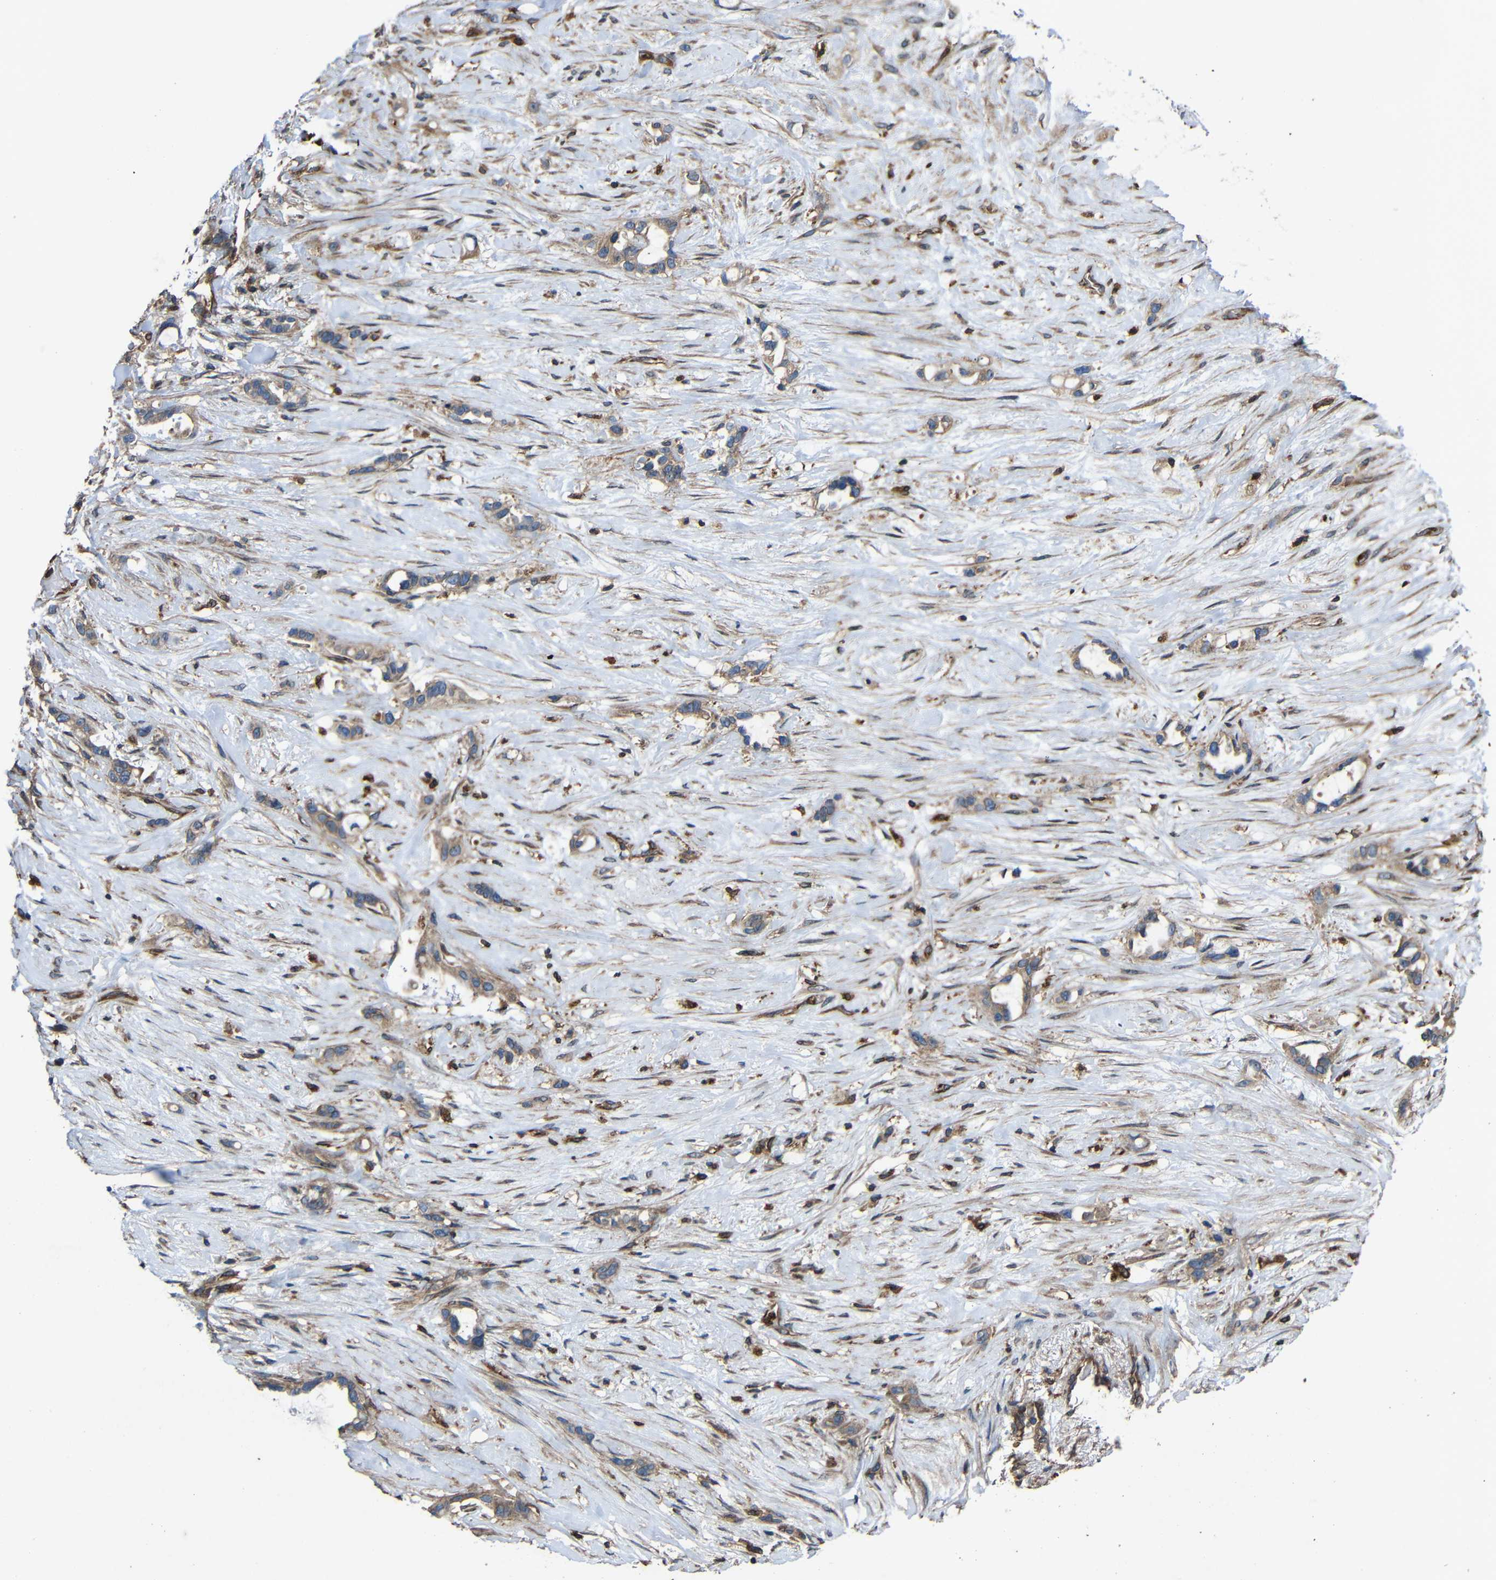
{"staining": {"intensity": "moderate", "quantity": ">75%", "location": "cytoplasmic/membranous"}, "tissue": "liver cancer", "cell_type": "Tumor cells", "image_type": "cancer", "snomed": [{"axis": "morphology", "description": "Cholangiocarcinoma"}, {"axis": "topography", "description": "Liver"}], "caption": "A brown stain labels moderate cytoplasmic/membranous staining of a protein in human cholangiocarcinoma (liver) tumor cells. The protein of interest is shown in brown color, while the nuclei are stained blue.", "gene": "TREM2", "patient": {"sex": "female", "age": 65}}